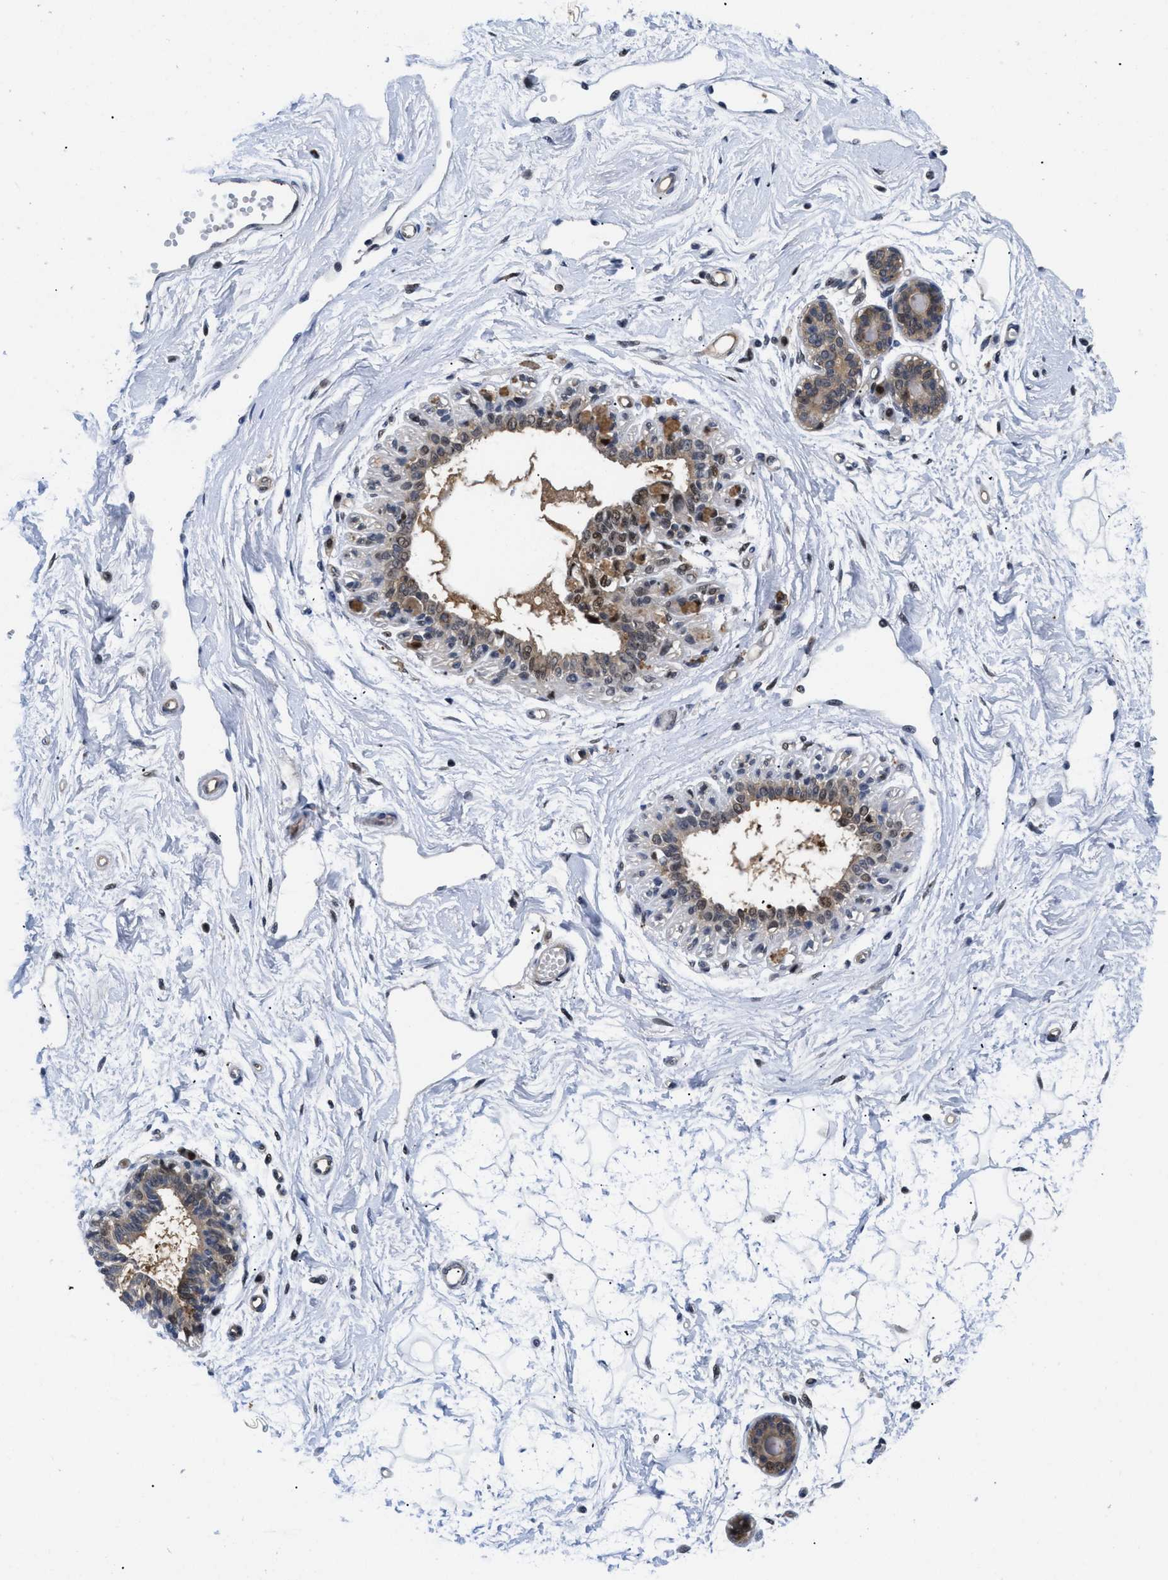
{"staining": {"intensity": "negative", "quantity": "none", "location": "none"}, "tissue": "breast", "cell_type": "Adipocytes", "image_type": "normal", "snomed": [{"axis": "morphology", "description": "Normal tissue, NOS"}, {"axis": "topography", "description": "Breast"}], "caption": "Immunohistochemistry (IHC) micrograph of unremarkable breast: breast stained with DAB displays no significant protein staining in adipocytes.", "gene": "SLC29A2", "patient": {"sex": "female", "age": 45}}